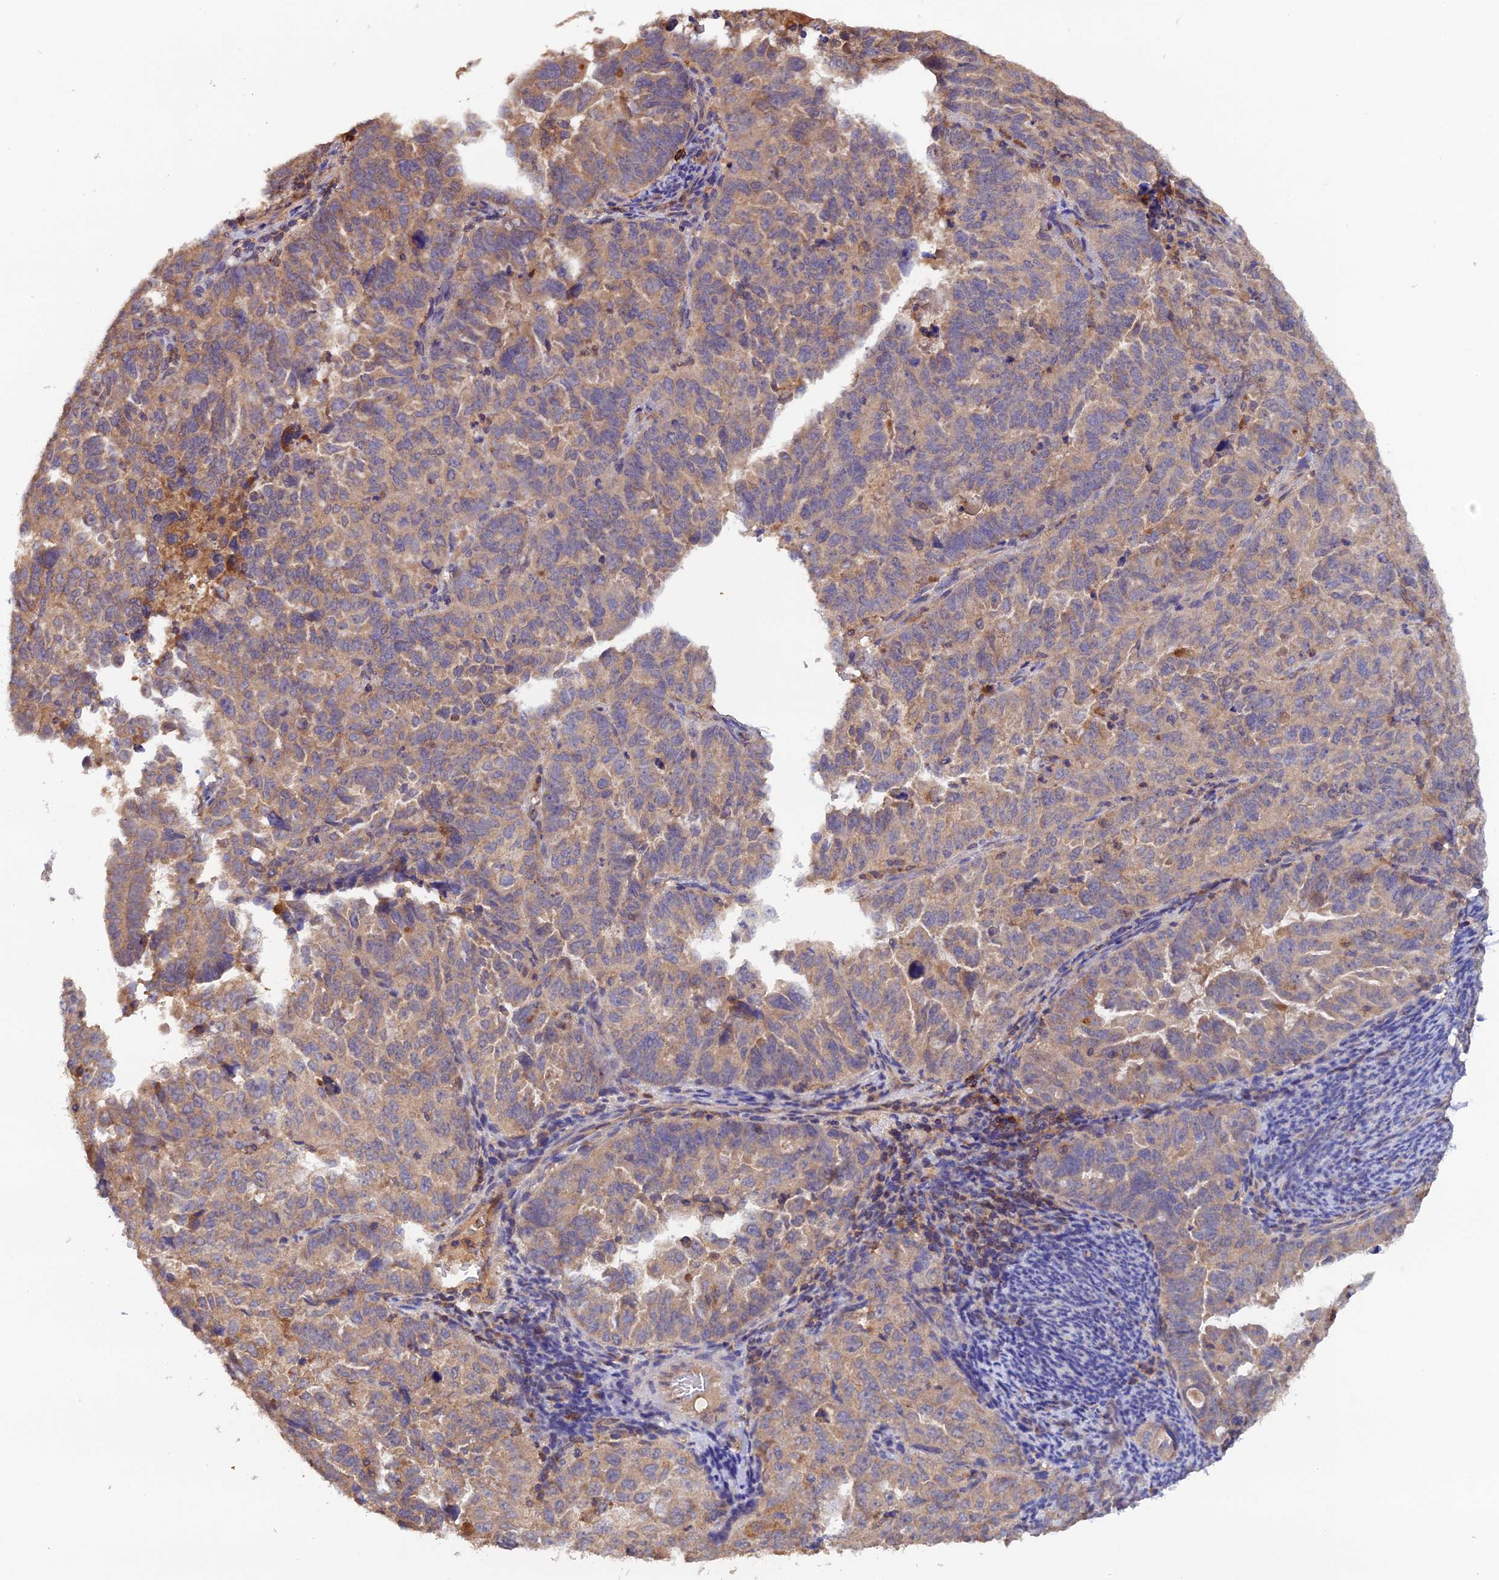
{"staining": {"intensity": "weak", "quantity": "25%-75%", "location": "cytoplasmic/membranous"}, "tissue": "endometrial cancer", "cell_type": "Tumor cells", "image_type": "cancer", "snomed": [{"axis": "morphology", "description": "Adenocarcinoma, NOS"}, {"axis": "topography", "description": "Endometrium"}], "caption": "The micrograph displays a brown stain indicating the presence of a protein in the cytoplasmic/membranous of tumor cells in endometrial cancer. (IHC, brightfield microscopy, high magnification).", "gene": "TMEM258", "patient": {"sex": "female", "age": 65}}